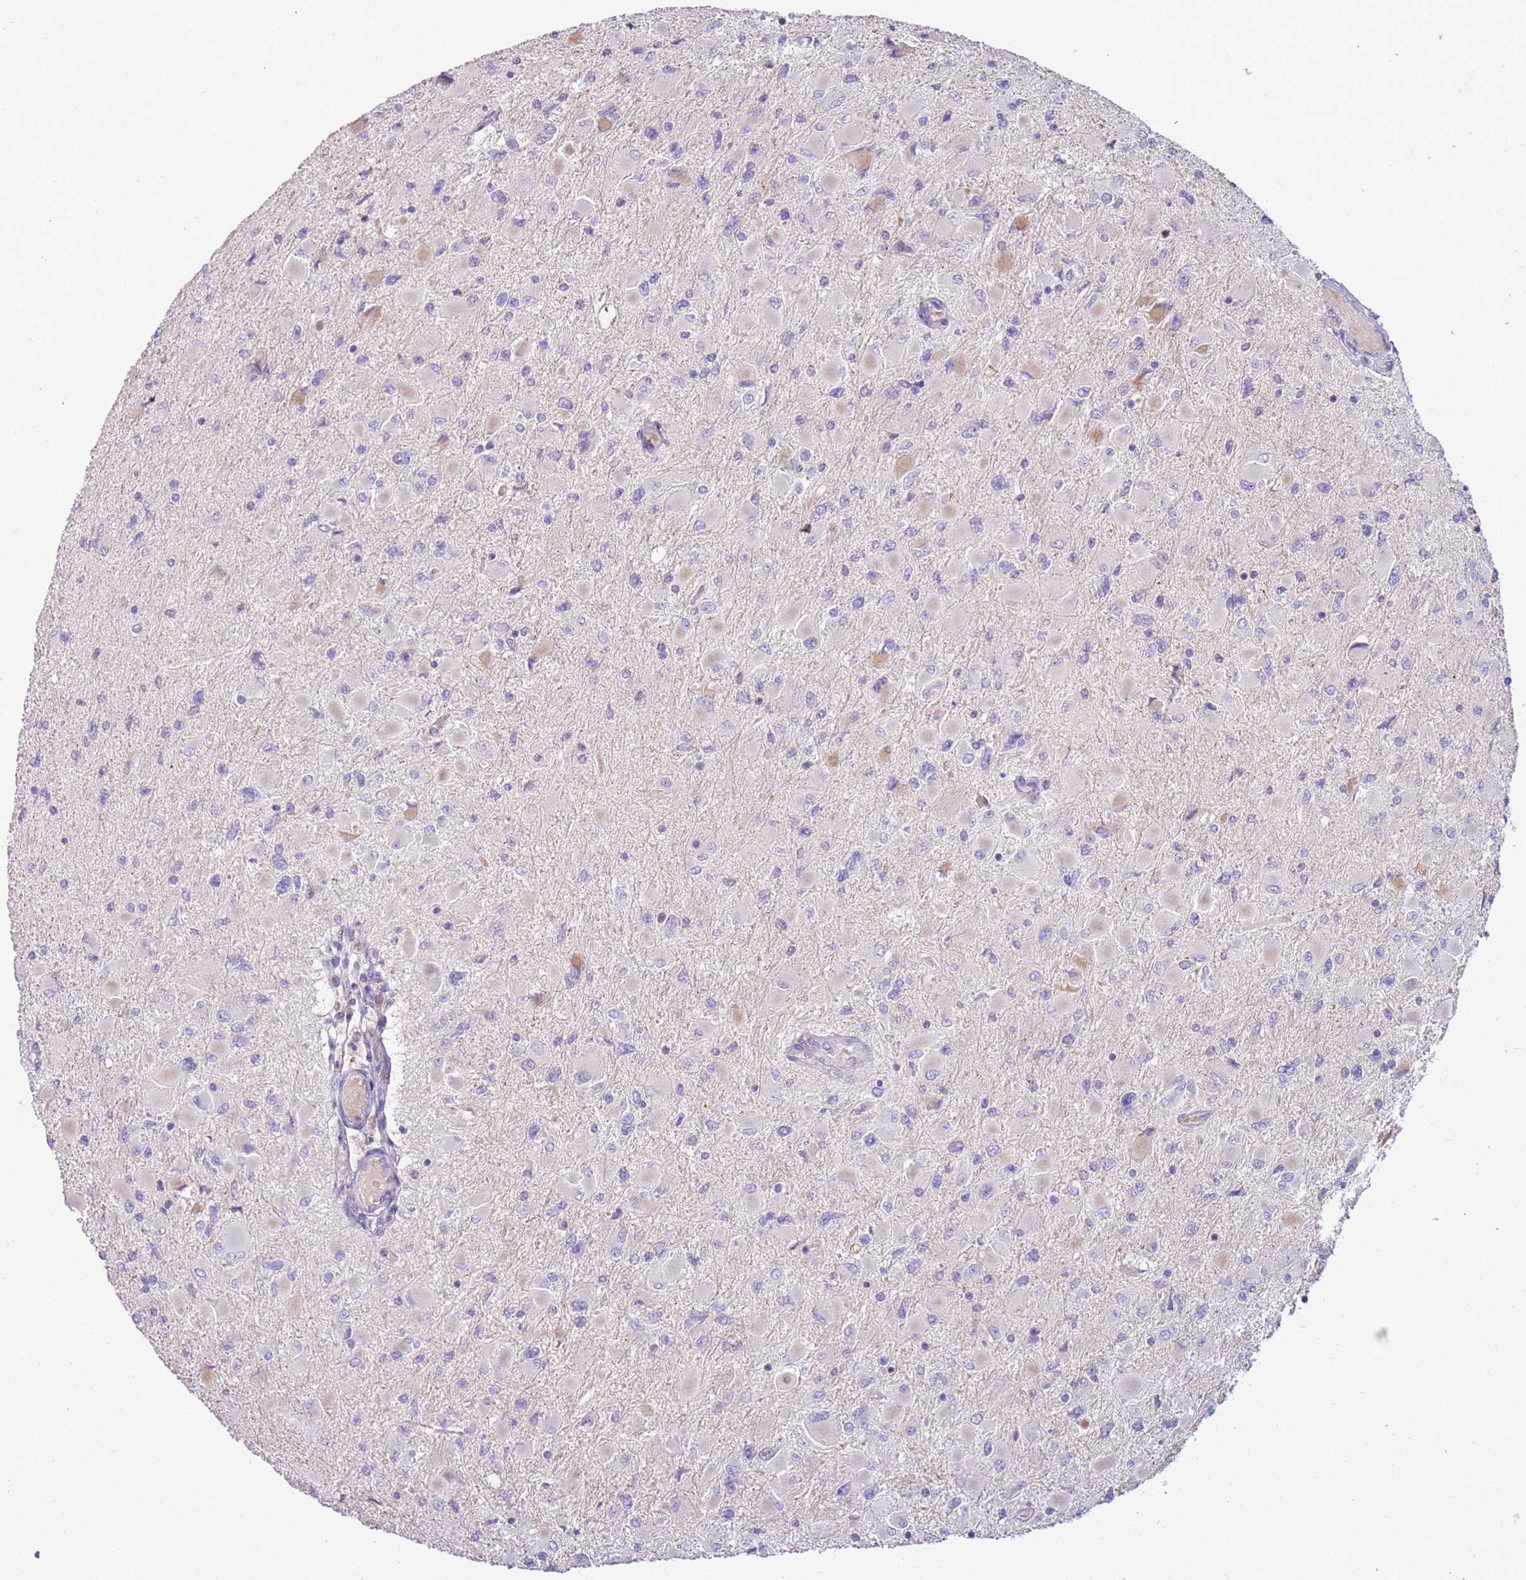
{"staining": {"intensity": "weak", "quantity": "<25%", "location": "cytoplasmic/membranous"}, "tissue": "glioma", "cell_type": "Tumor cells", "image_type": "cancer", "snomed": [{"axis": "morphology", "description": "Glioma, malignant, High grade"}, {"axis": "topography", "description": "Cerebral cortex"}], "caption": "Protein analysis of malignant high-grade glioma demonstrates no significant expression in tumor cells.", "gene": "ARHGAP5", "patient": {"sex": "female", "age": 36}}